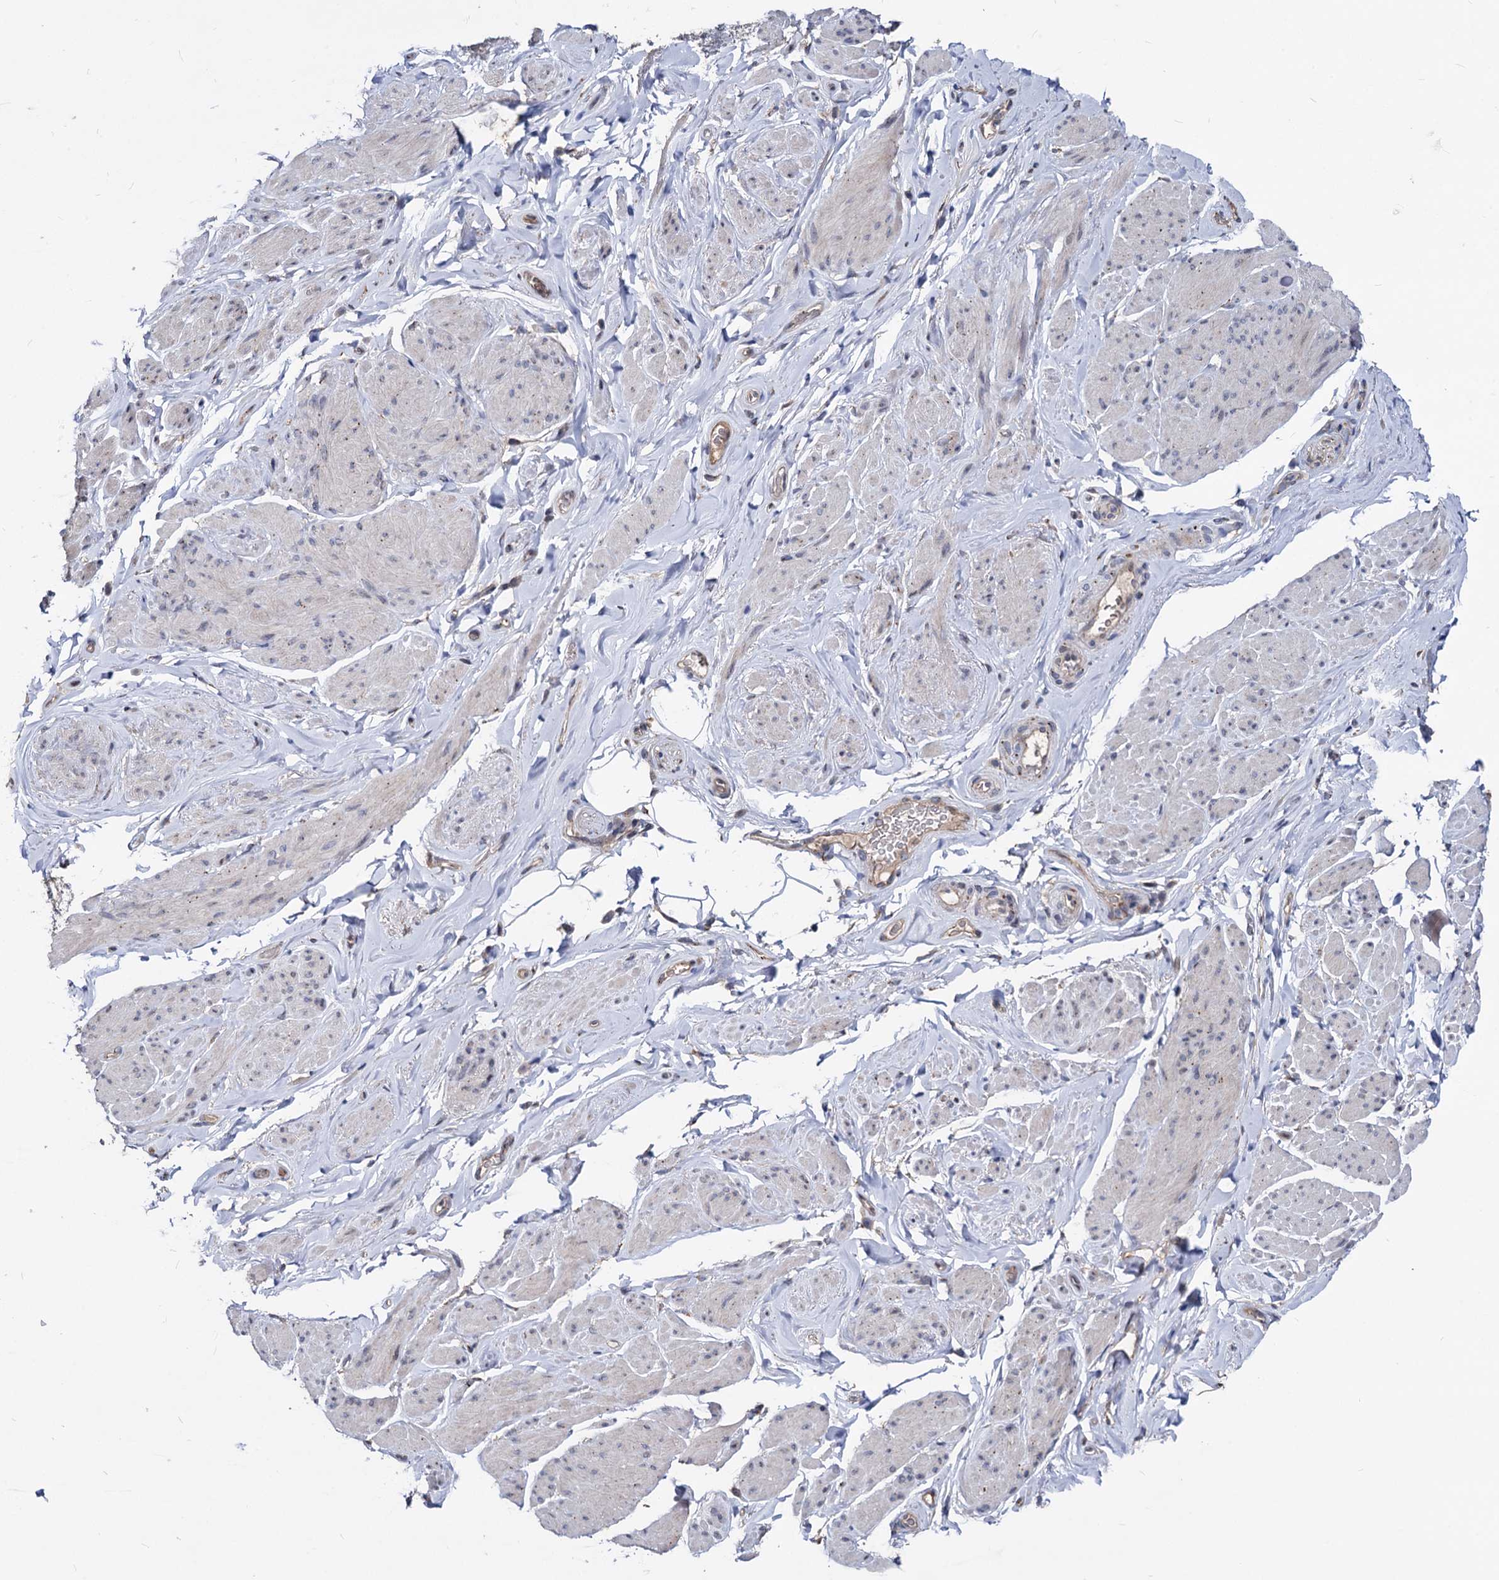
{"staining": {"intensity": "negative", "quantity": "none", "location": "none"}, "tissue": "smooth muscle", "cell_type": "Smooth muscle cells", "image_type": "normal", "snomed": [{"axis": "morphology", "description": "Normal tissue, NOS"}, {"axis": "topography", "description": "Smooth muscle"}, {"axis": "topography", "description": "Peripheral nerve tissue"}], "caption": "This micrograph is of normal smooth muscle stained with immunohistochemistry (IHC) to label a protein in brown with the nuclei are counter-stained blue. There is no positivity in smooth muscle cells.", "gene": "SMAGP", "patient": {"sex": "male", "age": 69}}